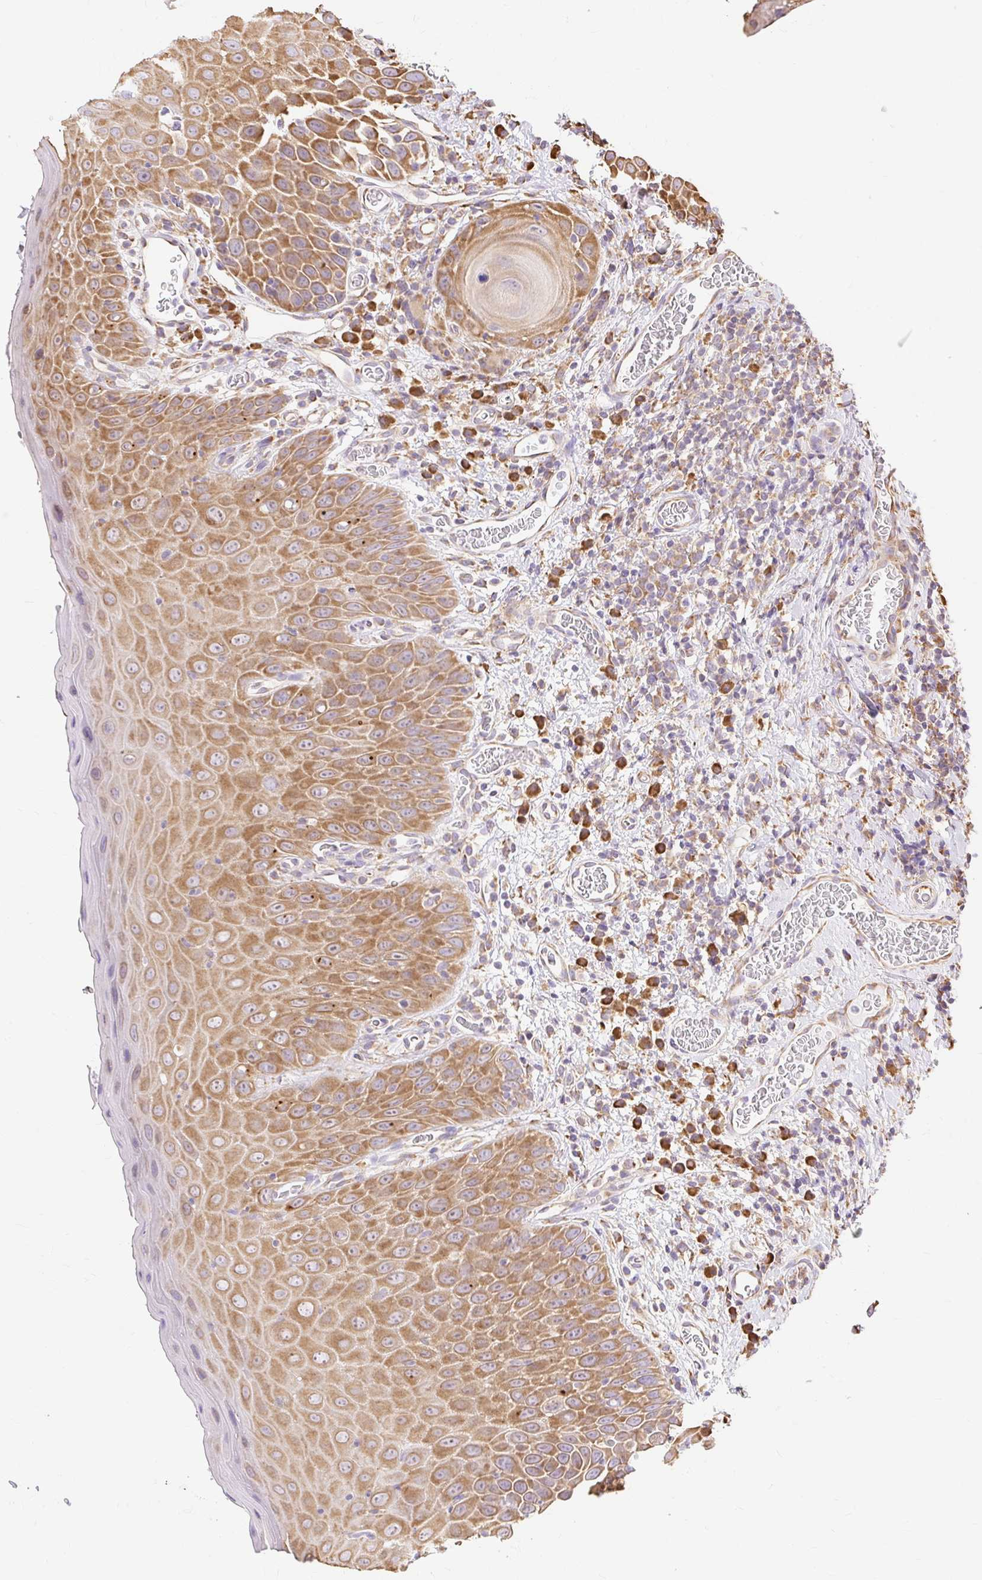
{"staining": {"intensity": "moderate", "quantity": ">75%", "location": "cytoplasmic/membranous"}, "tissue": "oral mucosa", "cell_type": "Squamous epithelial cells", "image_type": "normal", "snomed": [{"axis": "morphology", "description": "Normal tissue, NOS"}, {"axis": "morphology", "description": "Squamous cell carcinoma, NOS"}, {"axis": "topography", "description": "Oral tissue"}, {"axis": "topography", "description": "Tounge, NOS"}, {"axis": "topography", "description": "Head-Neck"}], "caption": "This is a photomicrograph of immunohistochemistry (IHC) staining of benign oral mucosa, which shows moderate expression in the cytoplasmic/membranous of squamous epithelial cells.", "gene": "ENSG00000260836", "patient": {"sex": "male", "age": 76}}